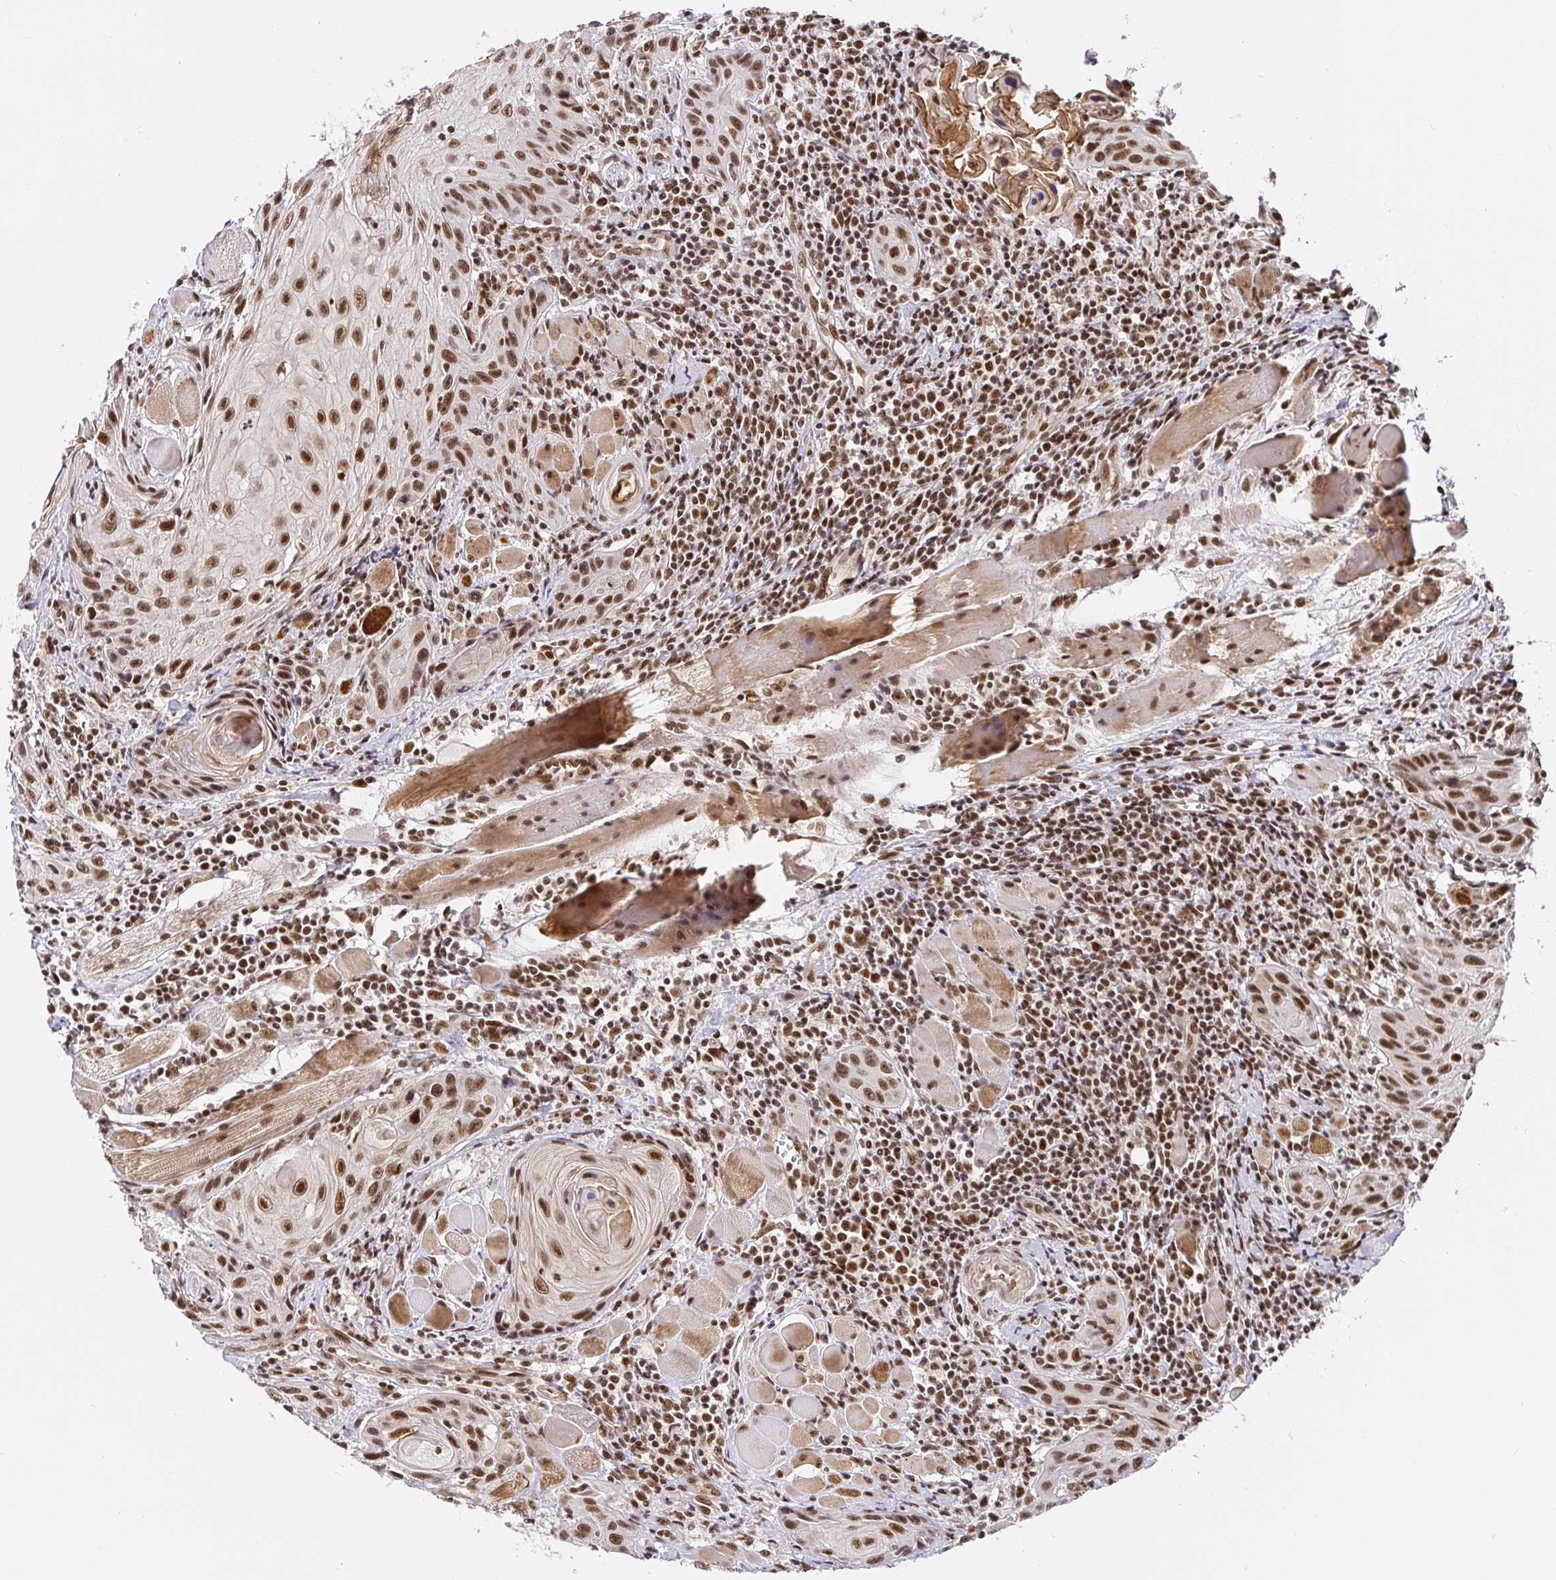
{"staining": {"intensity": "strong", "quantity": ">75%", "location": "nuclear"}, "tissue": "head and neck cancer", "cell_type": "Tumor cells", "image_type": "cancer", "snomed": [{"axis": "morphology", "description": "Squamous cell carcinoma, NOS"}, {"axis": "topography", "description": "Oral tissue"}, {"axis": "topography", "description": "Head-Neck"}], "caption": "Tumor cells display high levels of strong nuclear staining in approximately >75% of cells in head and neck squamous cell carcinoma. (Brightfield microscopy of DAB IHC at high magnification).", "gene": "USF1", "patient": {"sex": "male", "age": 58}}